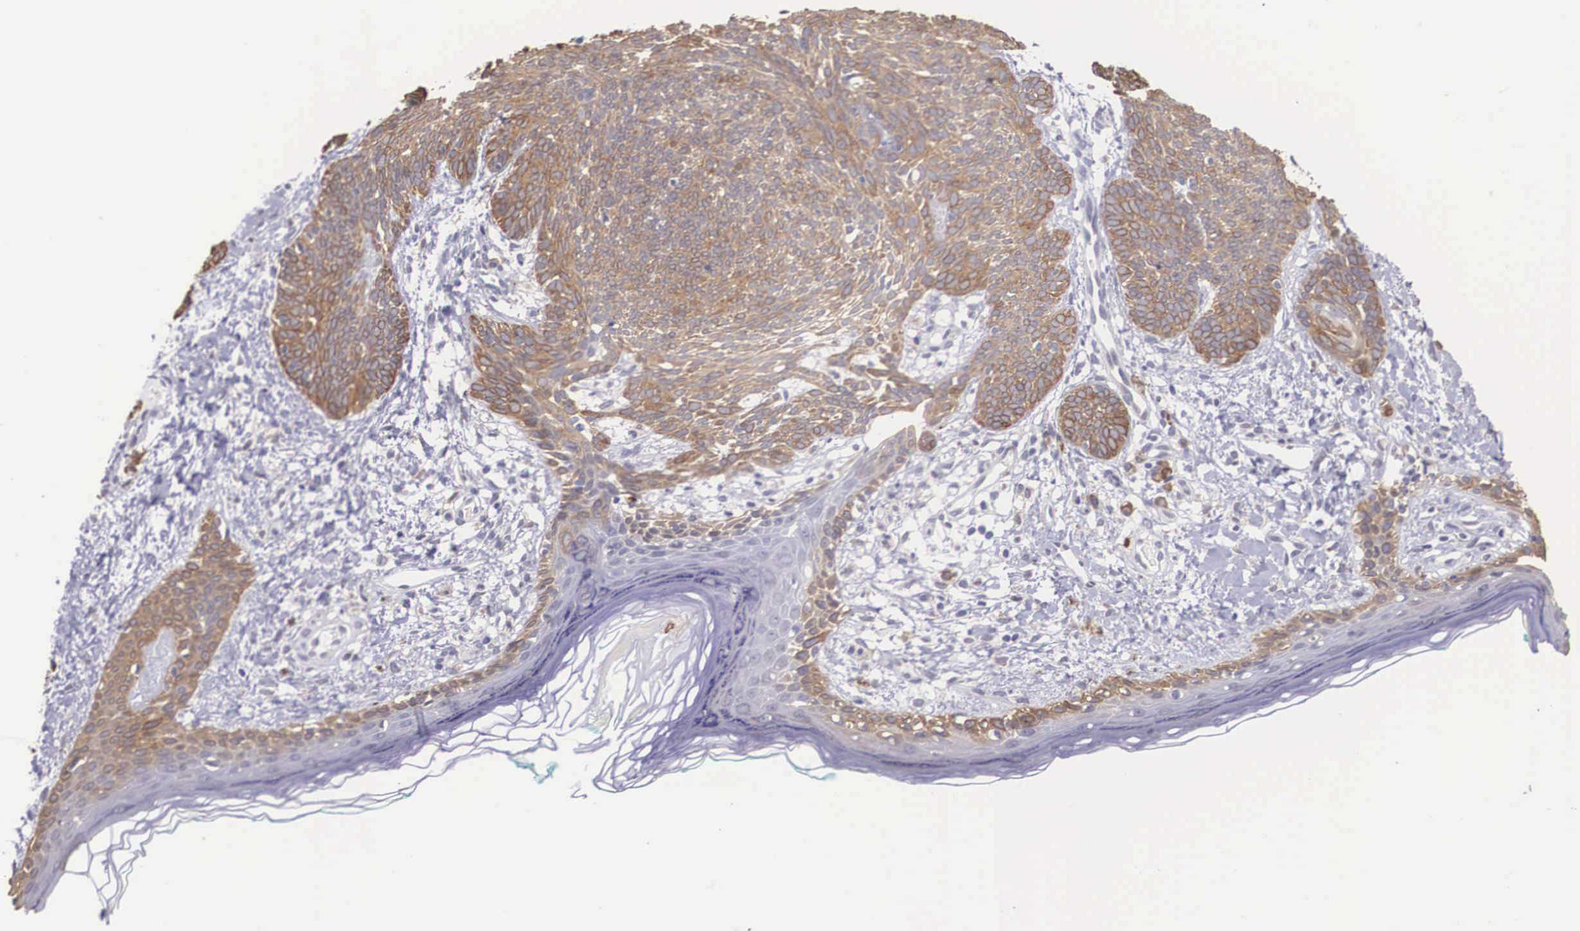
{"staining": {"intensity": "strong", "quantity": ">75%", "location": "cytoplasmic/membranous"}, "tissue": "skin cancer", "cell_type": "Tumor cells", "image_type": "cancer", "snomed": [{"axis": "morphology", "description": "Basal cell carcinoma"}, {"axis": "topography", "description": "Skin"}], "caption": "A histopathology image of human skin basal cell carcinoma stained for a protein exhibits strong cytoplasmic/membranous brown staining in tumor cells.", "gene": "SLC25A21", "patient": {"sex": "female", "age": 81}}